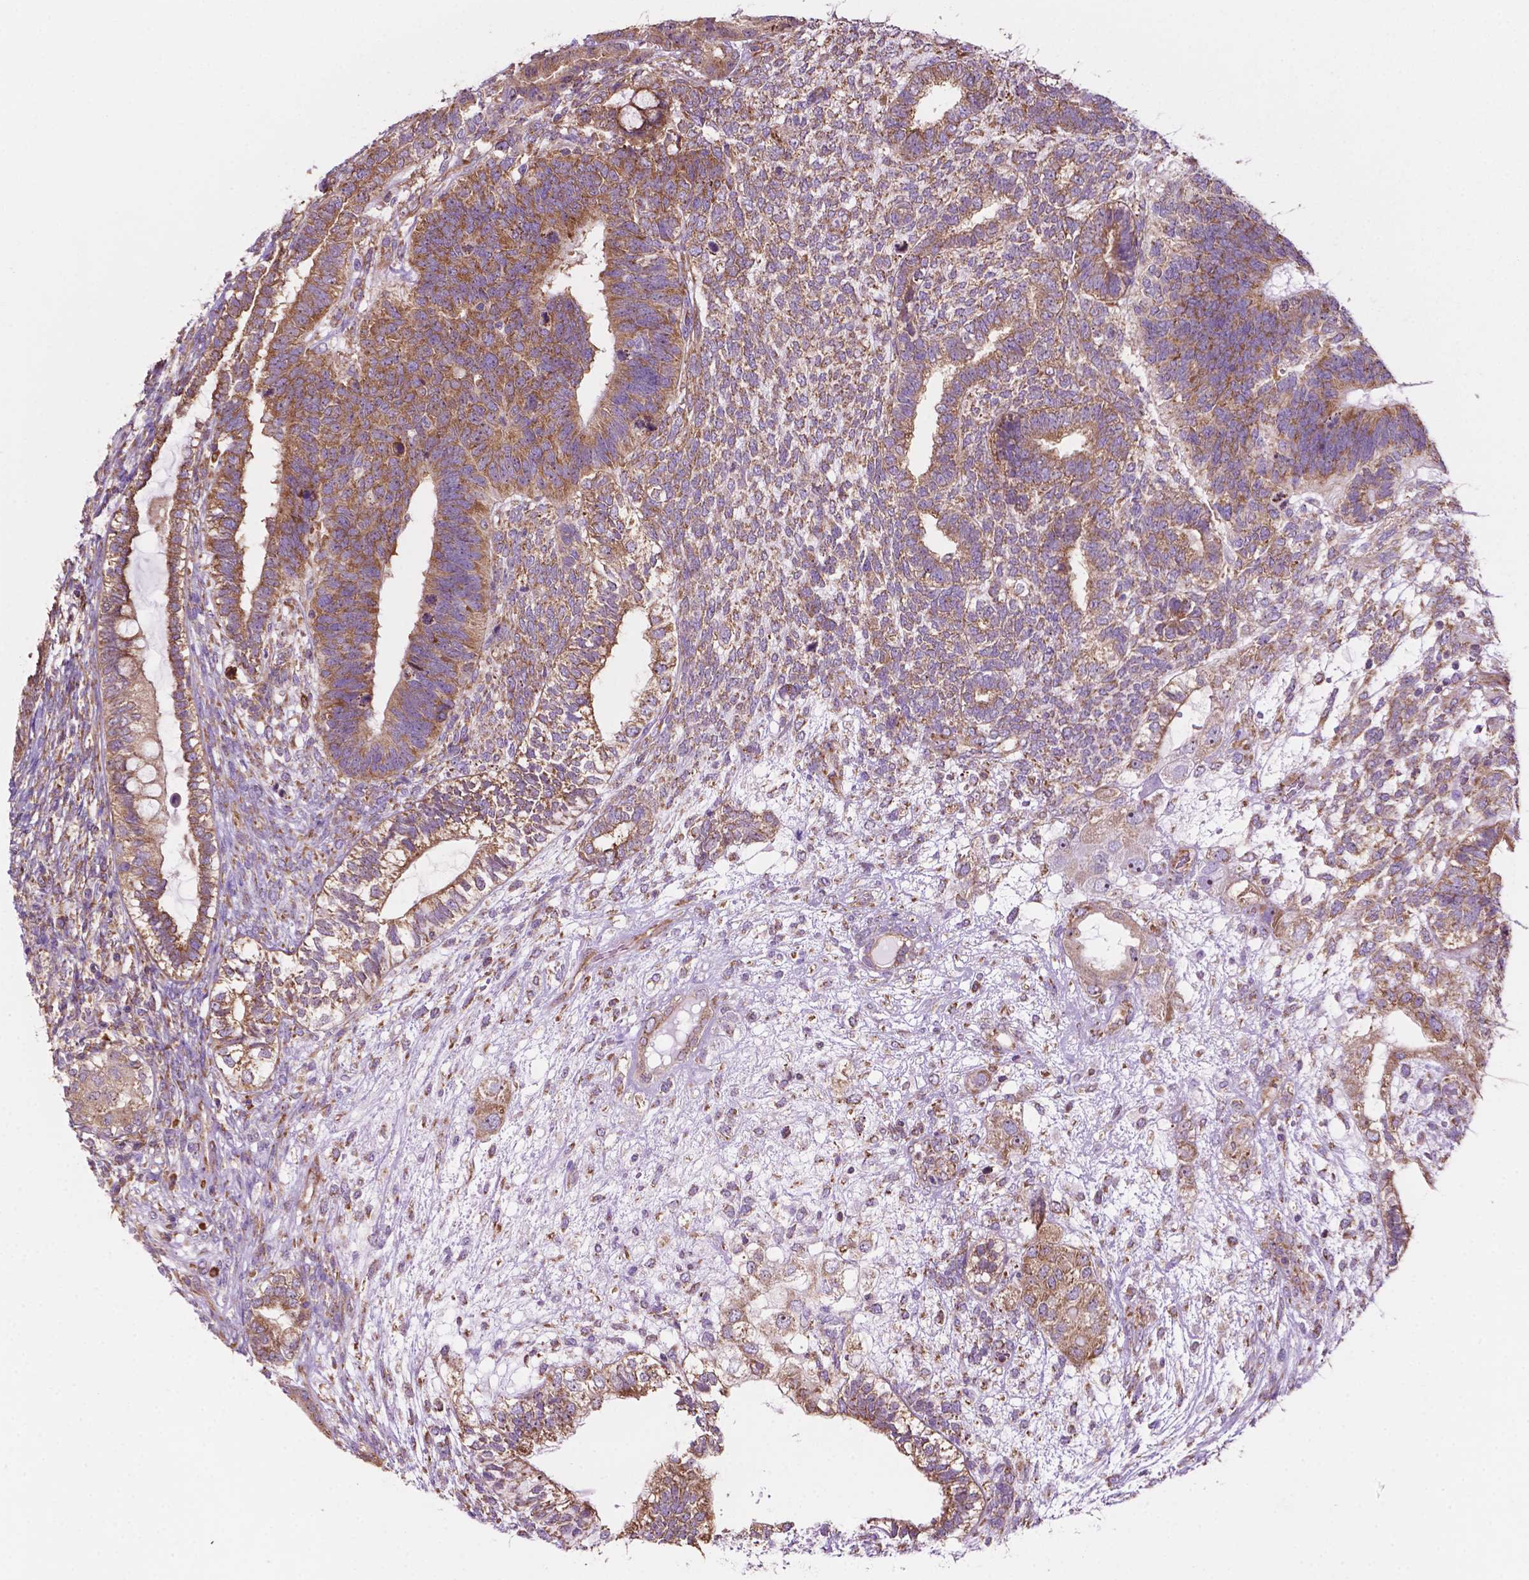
{"staining": {"intensity": "moderate", "quantity": ">75%", "location": "cytoplasmic/membranous"}, "tissue": "testis cancer", "cell_type": "Tumor cells", "image_type": "cancer", "snomed": [{"axis": "morphology", "description": "Seminoma, NOS"}, {"axis": "morphology", "description": "Carcinoma, Embryonal, NOS"}, {"axis": "topography", "description": "Testis"}], "caption": "Testis cancer was stained to show a protein in brown. There is medium levels of moderate cytoplasmic/membranous positivity in approximately >75% of tumor cells. (DAB (3,3'-diaminobenzidine) = brown stain, brightfield microscopy at high magnification).", "gene": "RPL29", "patient": {"sex": "male", "age": 41}}